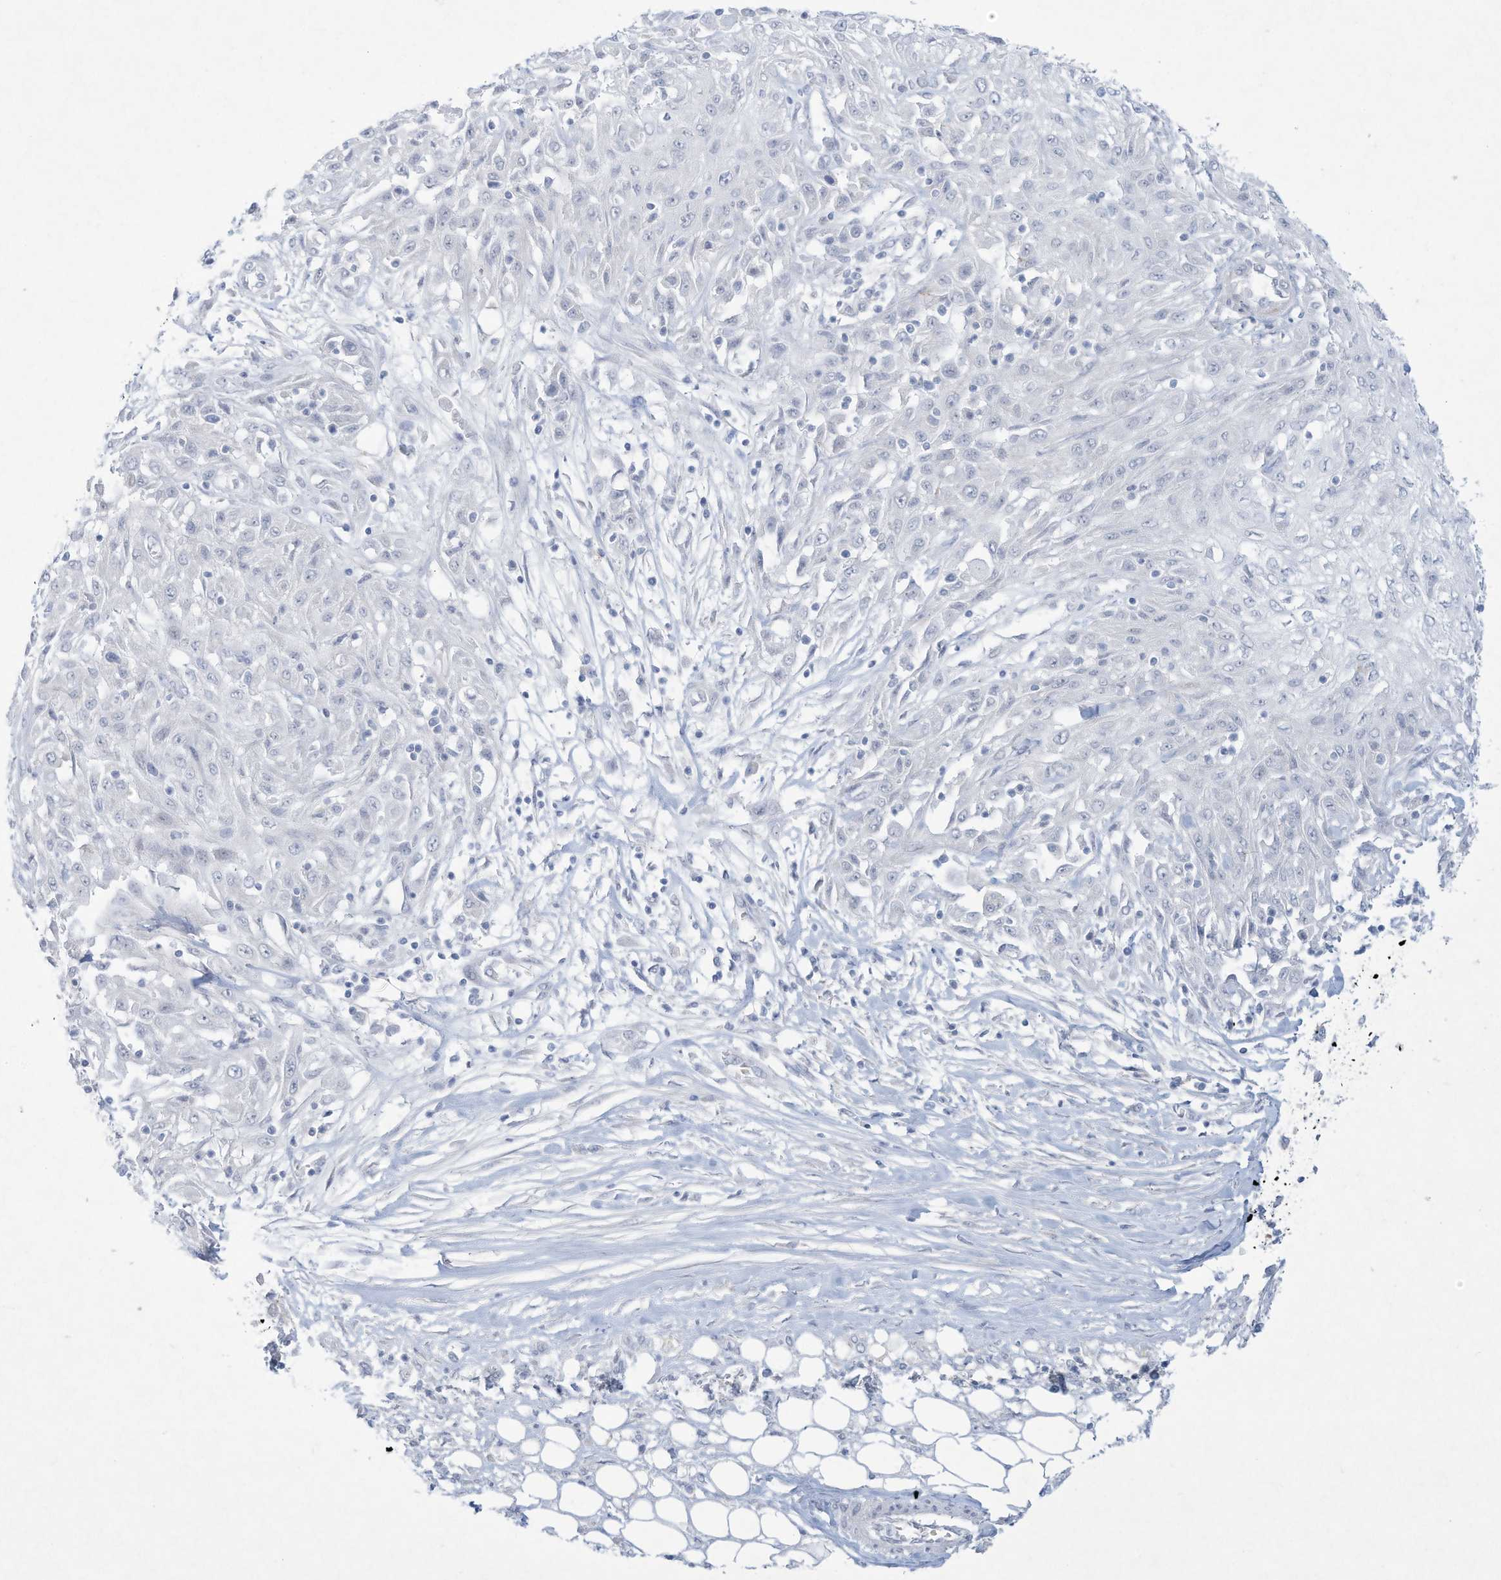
{"staining": {"intensity": "negative", "quantity": "none", "location": "none"}, "tissue": "skin cancer", "cell_type": "Tumor cells", "image_type": "cancer", "snomed": [{"axis": "morphology", "description": "Squamous cell carcinoma, NOS"}, {"axis": "morphology", "description": "Squamous cell carcinoma, metastatic, NOS"}, {"axis": "topography", "description": "Skin"}, {"axis": "topography", "description": "Lymph node"}], "caption": "DAB immunohistochemical staining of skin squamous cell carcinoma shows no significant expression in tumor cells. The staining was performed using DAB (3,3'-diaminobenzidine) to visualize the protein expression in brown, while the nuclei were stained in blue with hematoxylin (Magnification: 20x).", "gene": "PAX6", "patient": {"sex": "male", "age": 75}}